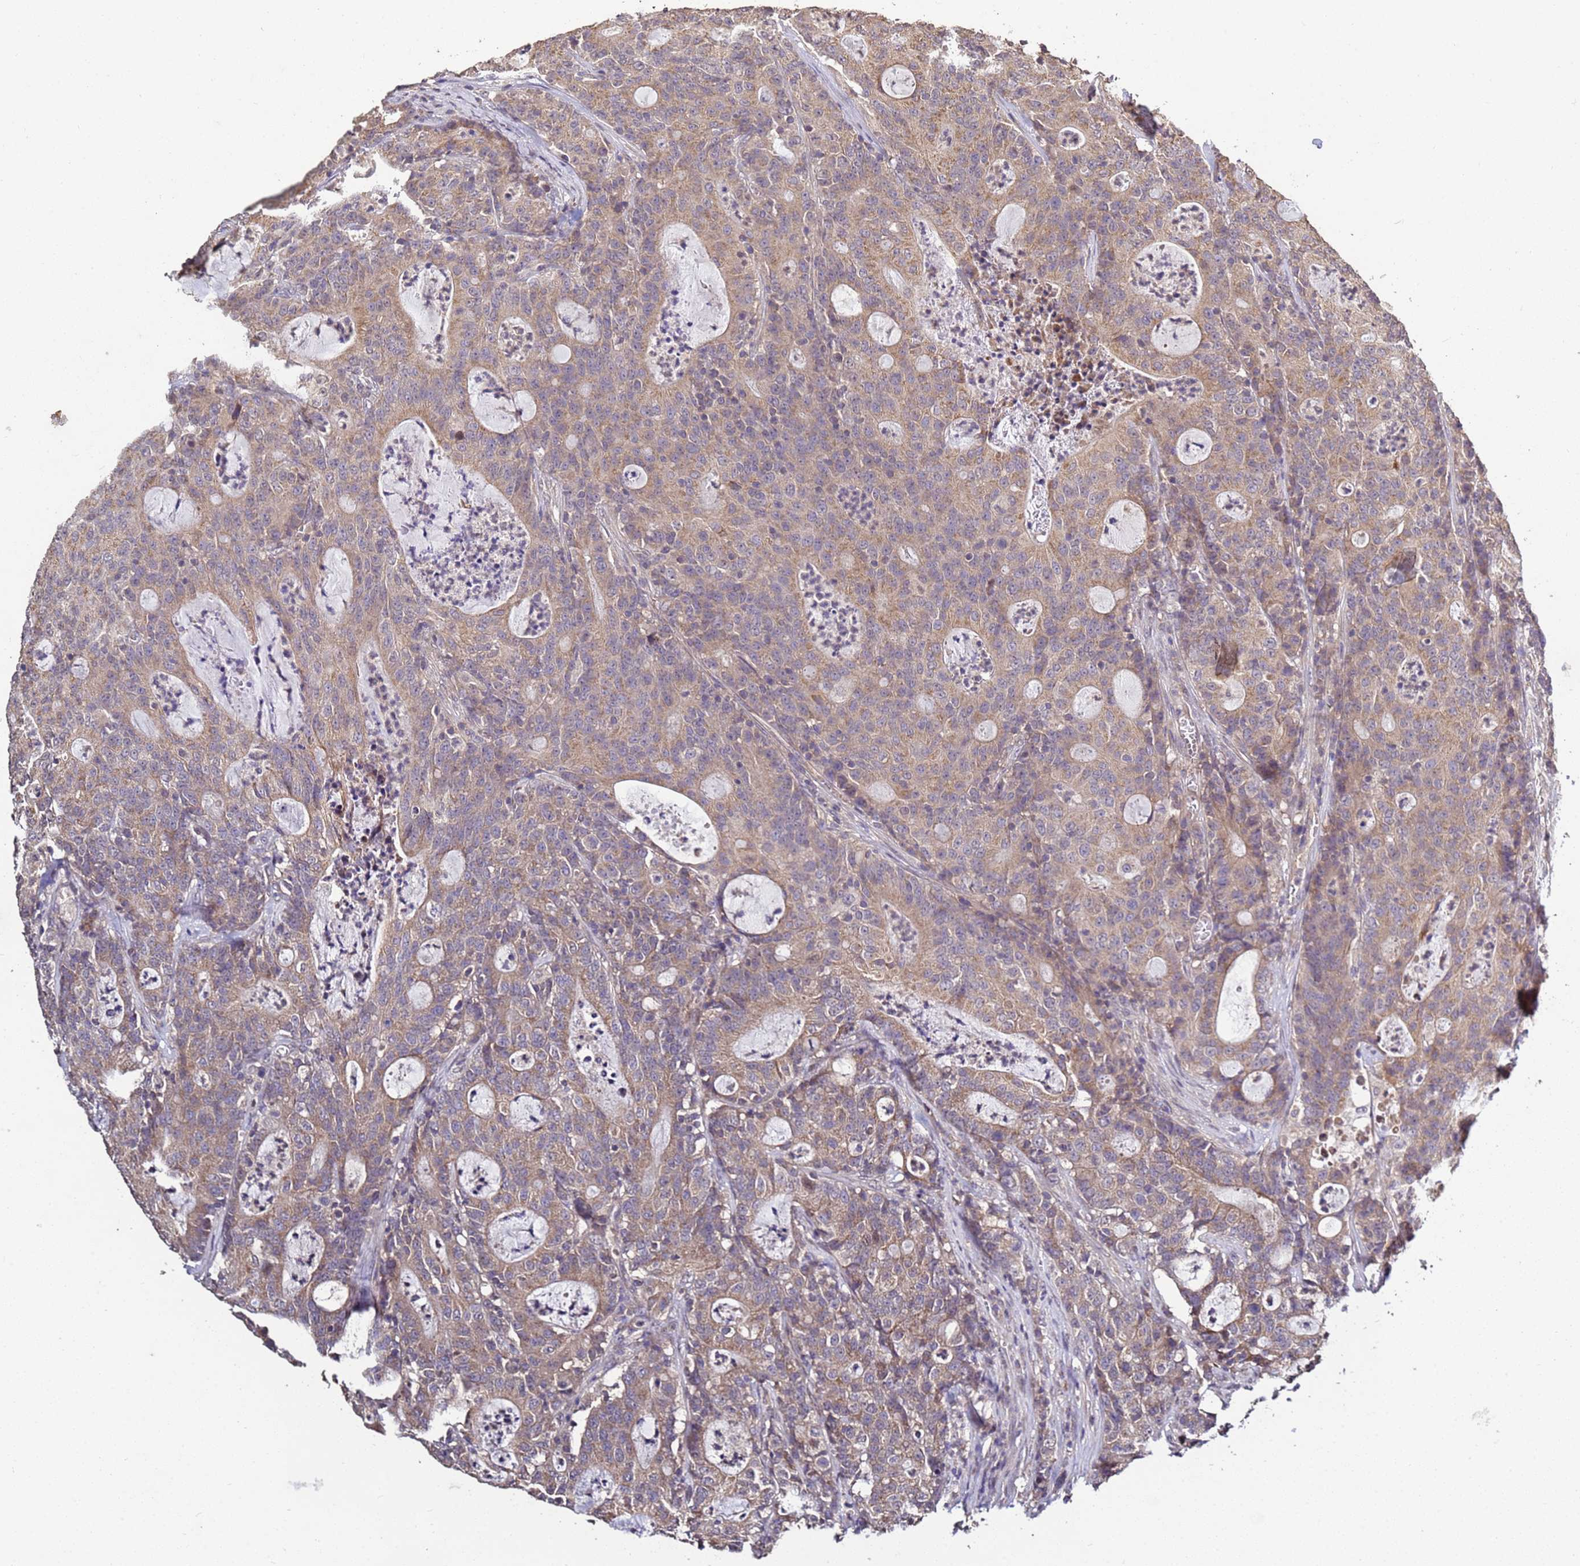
{"staining": {"intensity": "weak", "quantity": ">75%", "location": "cytoplasmic/membranous"}, "tissue": "colorectal cancer", "cell_type": "Tumor cells", "image_type": "cancer", "snomed": [{"axis": "morphology", "description": "Adenocarcinoma, NOS"}, {"axis": "topography", "description": "Colon"}], "caption": "Human adenocarcinoma (colorectal) stained with a protein marker demonstrates weak staining in tumor cells.", "gene": "P2RX7", "patient": {"sex": "male", "age": 83}}